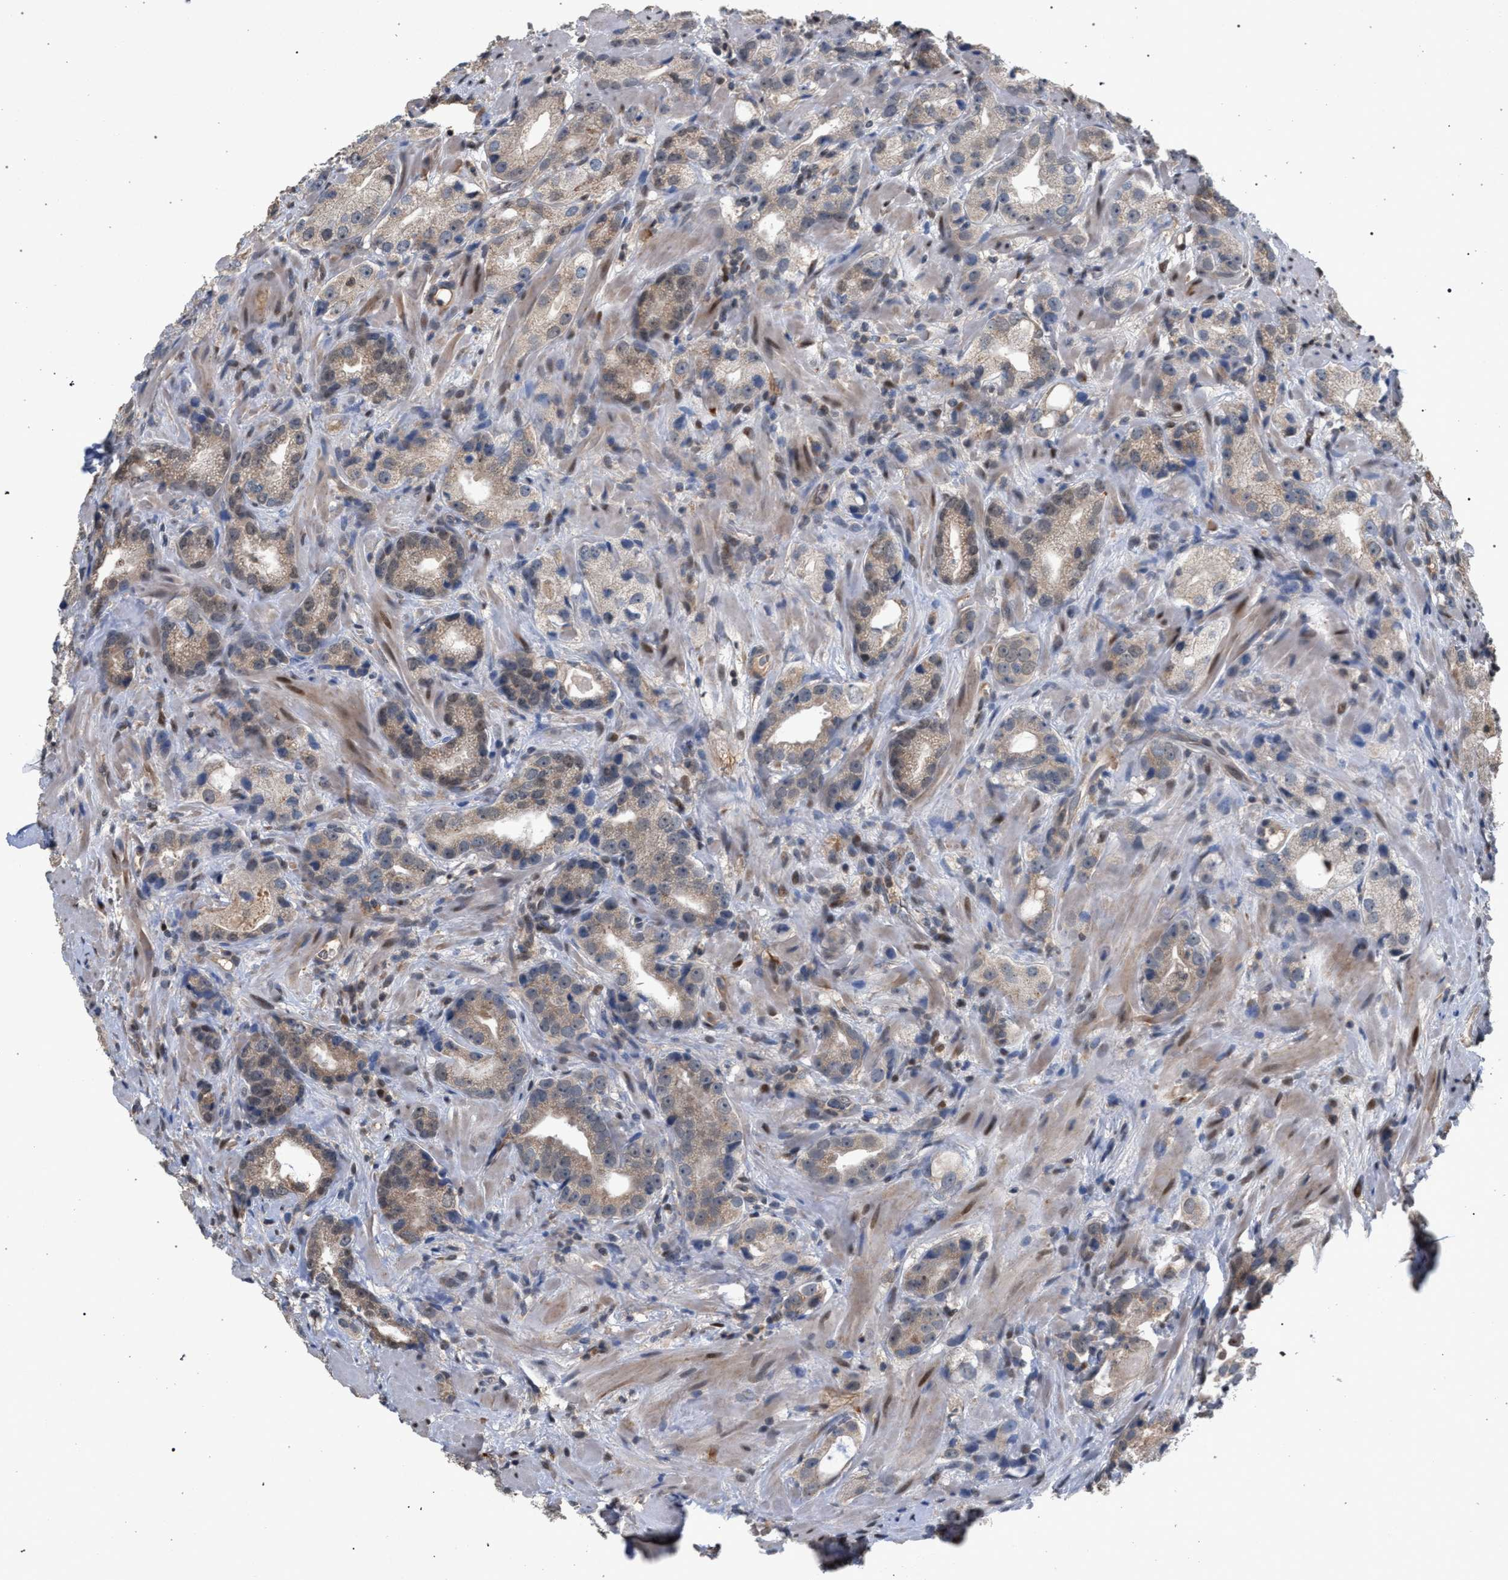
{"staining": {"intensity": "weak", "quantity": "25%-75%", "location": "cytoplasmic/membranous"}, "tissue": "prostate cancer", "cell_type": "Tumor cells", "image_type": "cancer", "snomed": [{"axis": "morphology", "description": "Adenocarcinoma, High grade"}, {"axis": "topography", "description": "Prostate"}], "caption": "Prostate cancer stained with a protein marker reveals weak staining in tumor cells.", "gene": "TECPR1", "patient": {"sex": "male", "age": 63}}